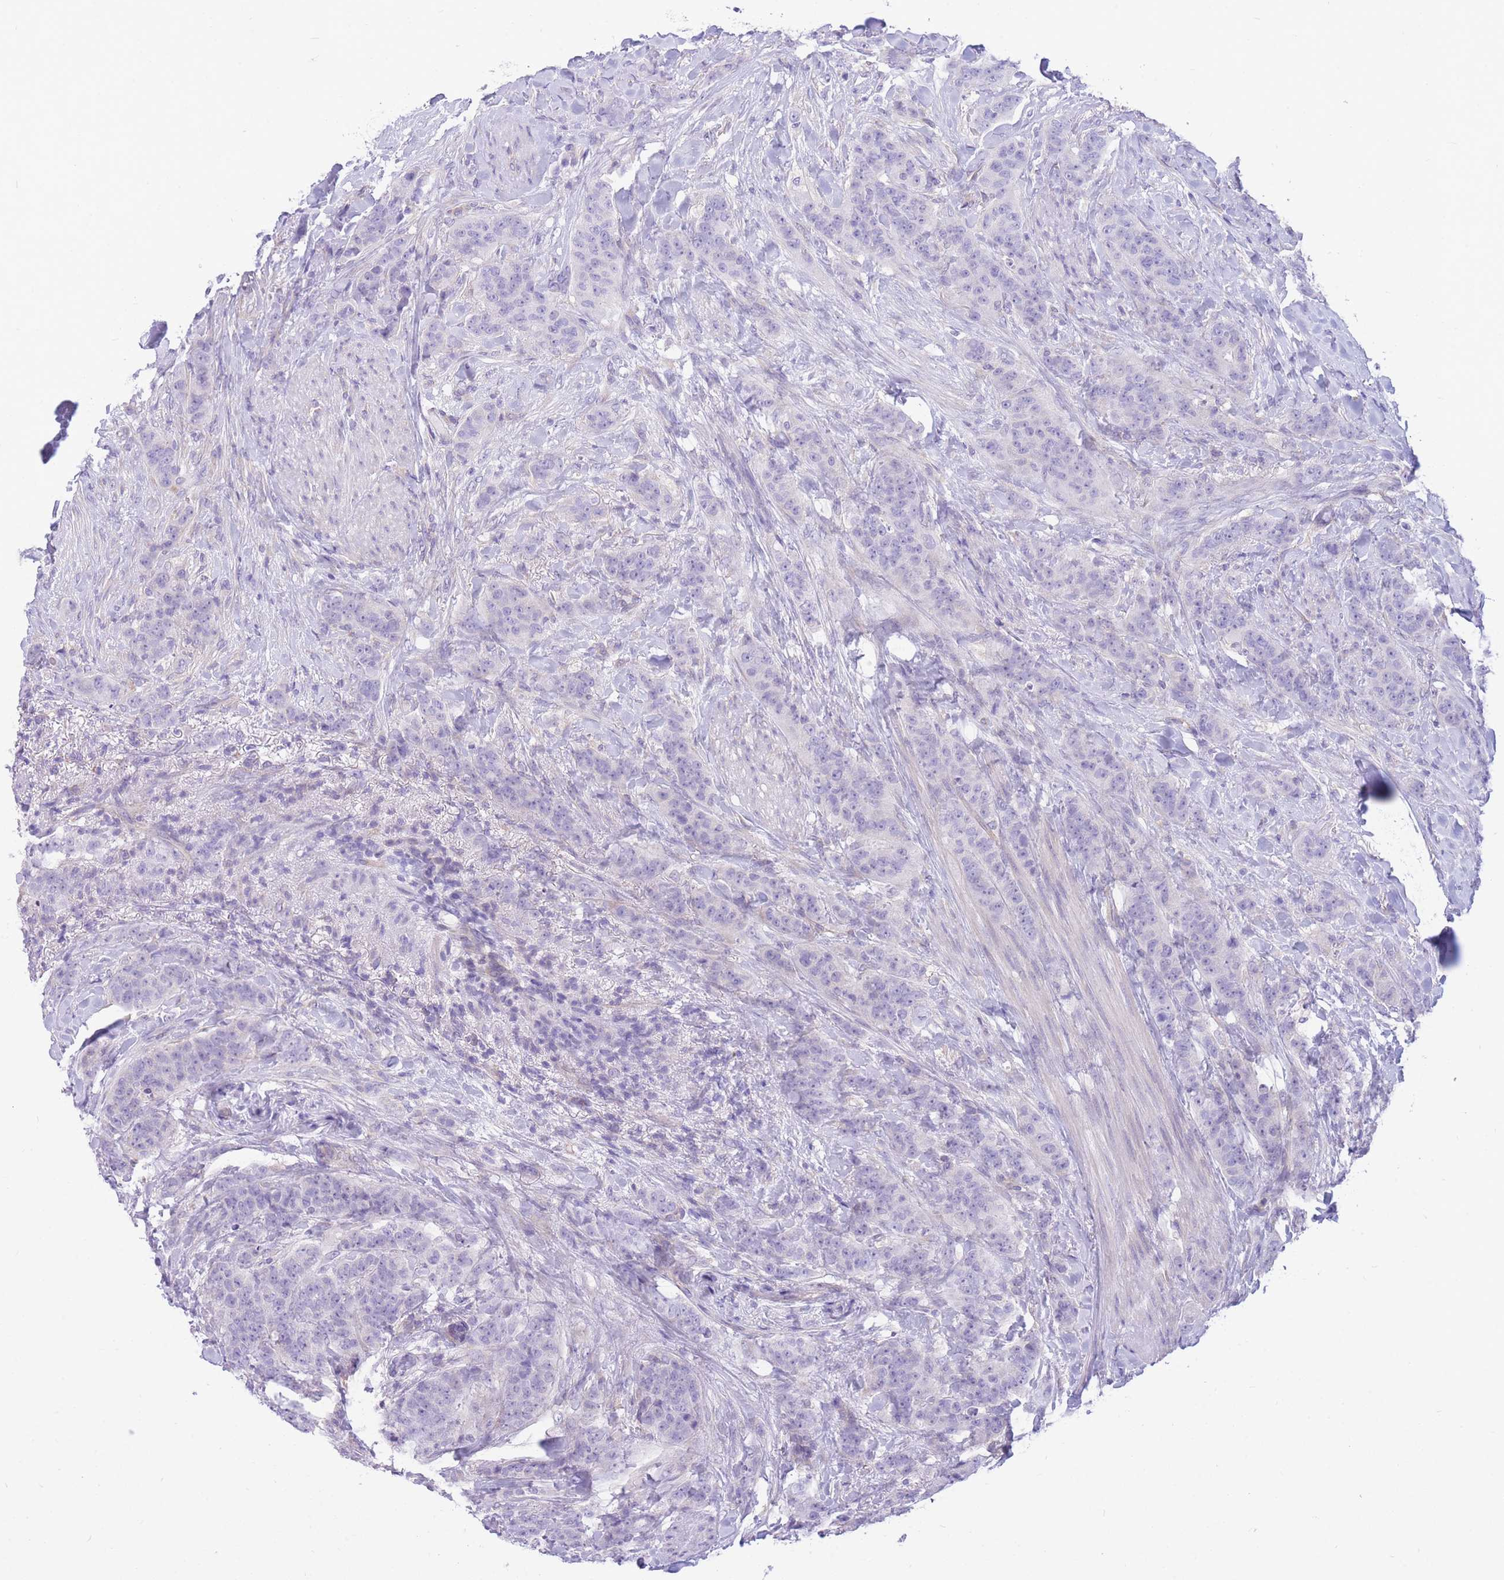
{"staining": {"intensity": "negative", "quantity": "none", "location": "none"}, "tissue": "breast cancer", "cell_type": "Tumor cells", "image_type": "cancer", "snomed": [{"axis": "morphology", "description": "Duct carcinoma"}, {"axis": "topography", "description": "Breast"}], "caption": "Immunohistochemistry (IHC) of human infiltrating ductal carcinoma (breast) exhibits no positivity in tumor cells.", "gene": "ZNF311", "patient": {"sex": "female", "age": 40}}